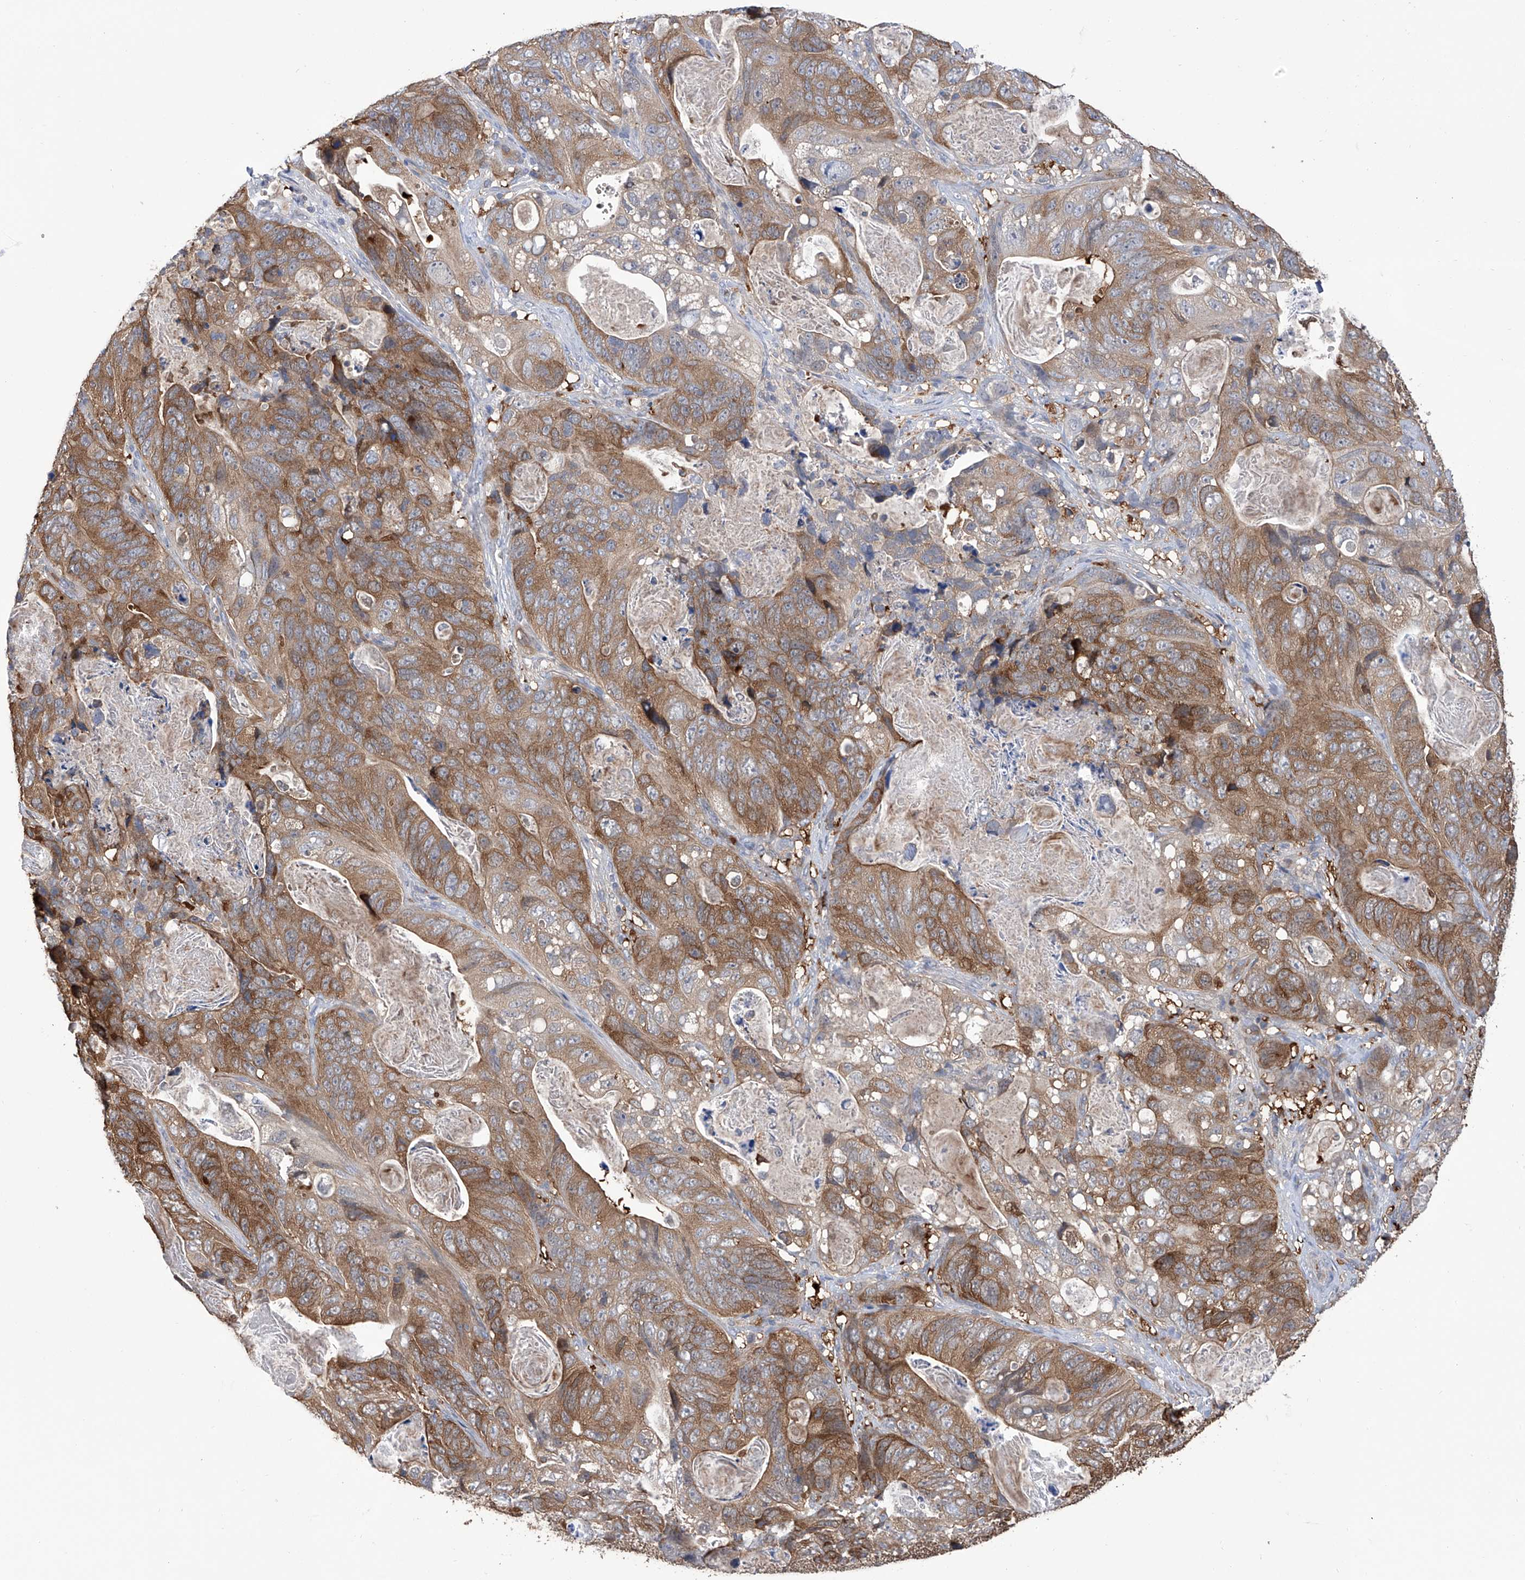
{"staining": {"intensity": "moderate", "quantity": ">75%", "location": "cytoplasmic/membranous"}, "tissue": "stomach cancer", "cell_type": "Tumor cells", "image_type": "cancer", "snomed": [{"axis": "morphology", "description": "Normal tissue, NOS"}, {"axis": "morphology", "description": "Adenocarcinoma, NOS"}, {"axis": "topography", "description": "Stomach"}], "caption": "DAB (3,3'-diaminobenzidine) immunohistochemical staining of human stomach cancer (adenocarcinoma) shows moderate cytoplasmic/membranous protein positivity in about >75% of tumor cells.", "gene": "NUDT17", "patient": {"sex": "female", "age": 89}}